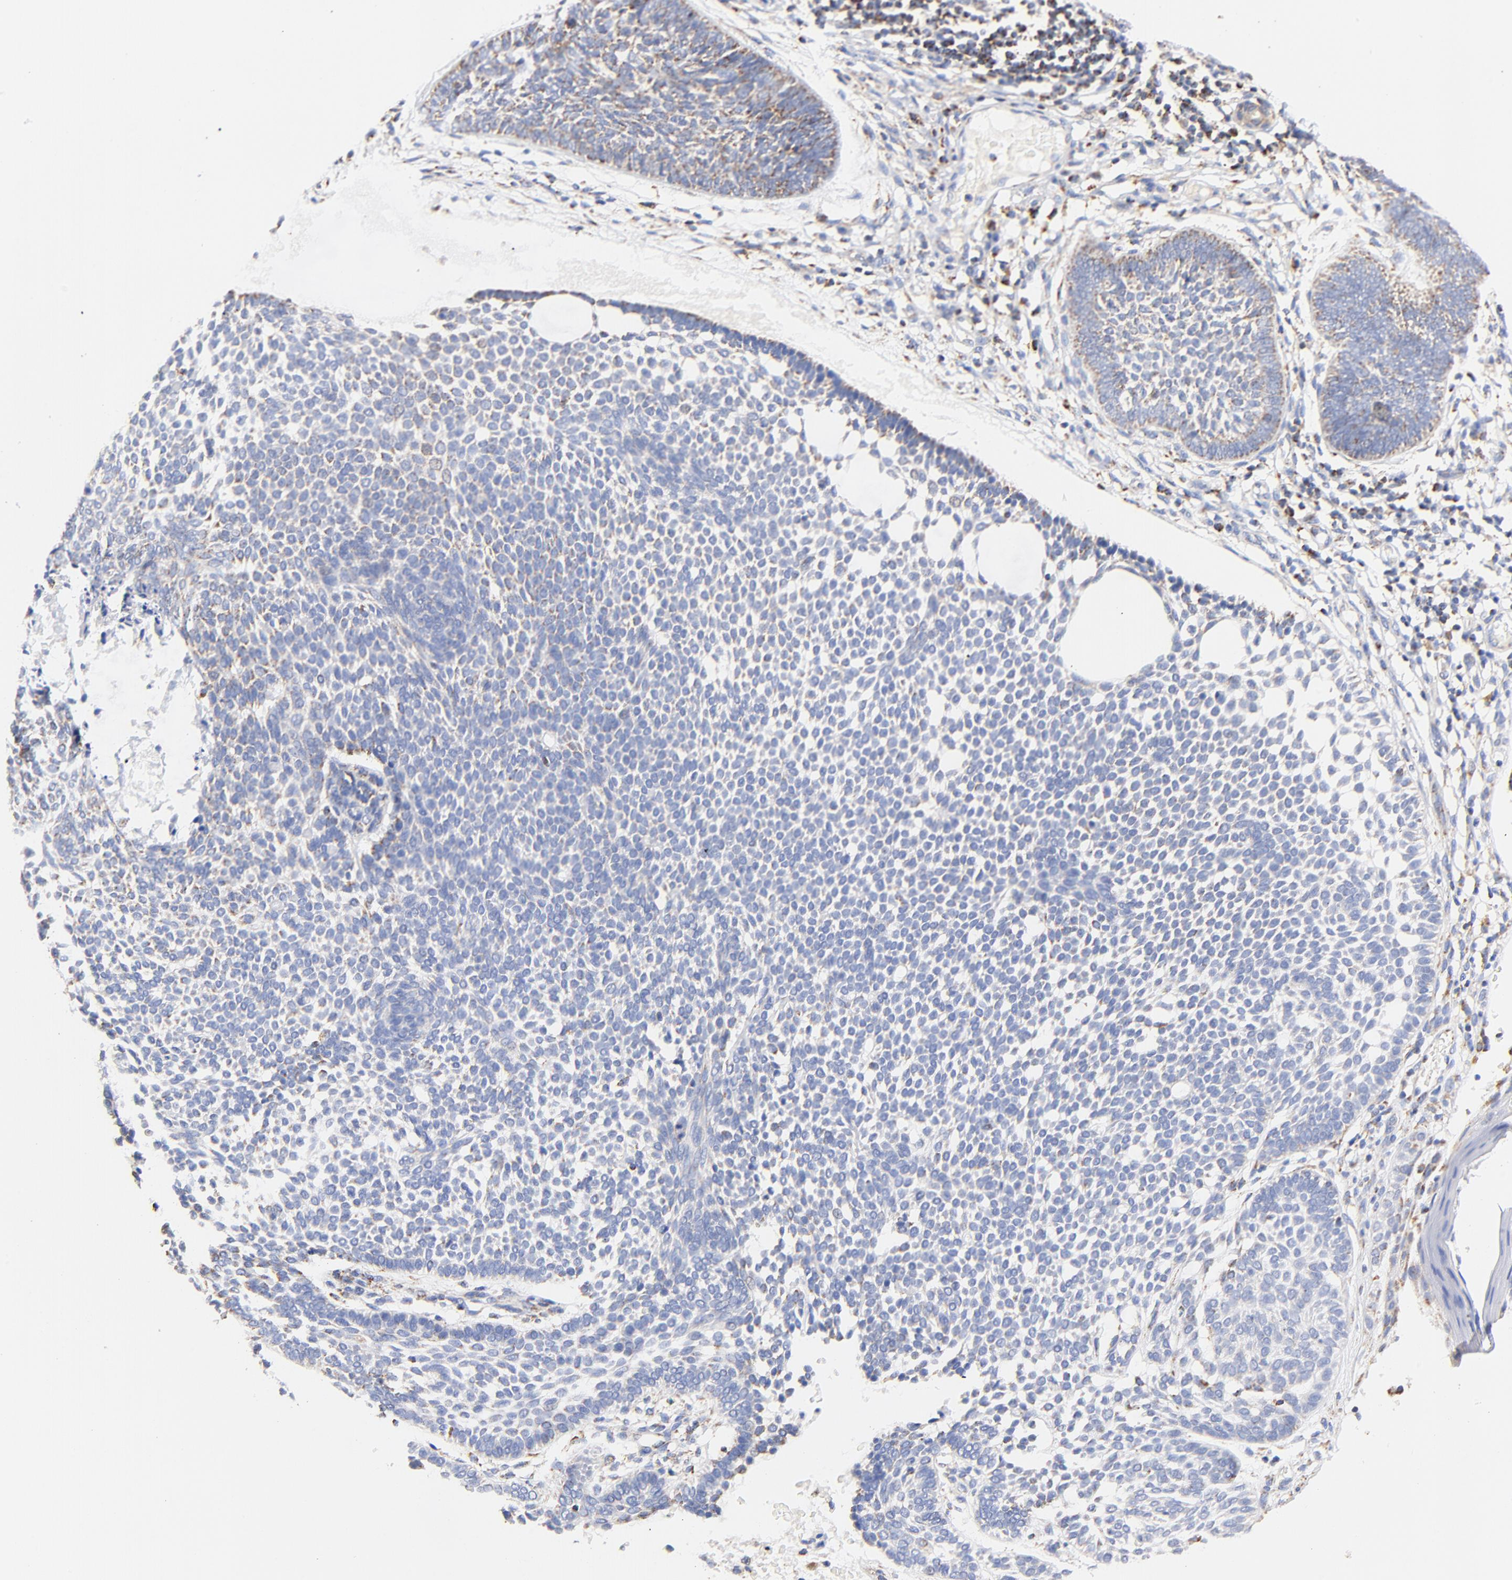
{"staining": {"intensity": "moderate", "quantity": "25%-75%", "location": "cytoplasmic/membranous"}, "tissue": "skin cancer", "cell_type": "Tumor cells", "image_type": "cancer", "snomed": [{"axis": "morphology", "description": "Basal cell carcinoma"}, {"axis": "topography", "description": "Skin"}], "caption": "This photomicrograph demonstrates IHC staining of human skin basal cell carcinoma, with medium moderate cytoplasmic/membranous expression in approximately 25%-75% of tumor cells.", "gene": "ATP5F1D", "patient": {"sex": "male", "age": 87}}